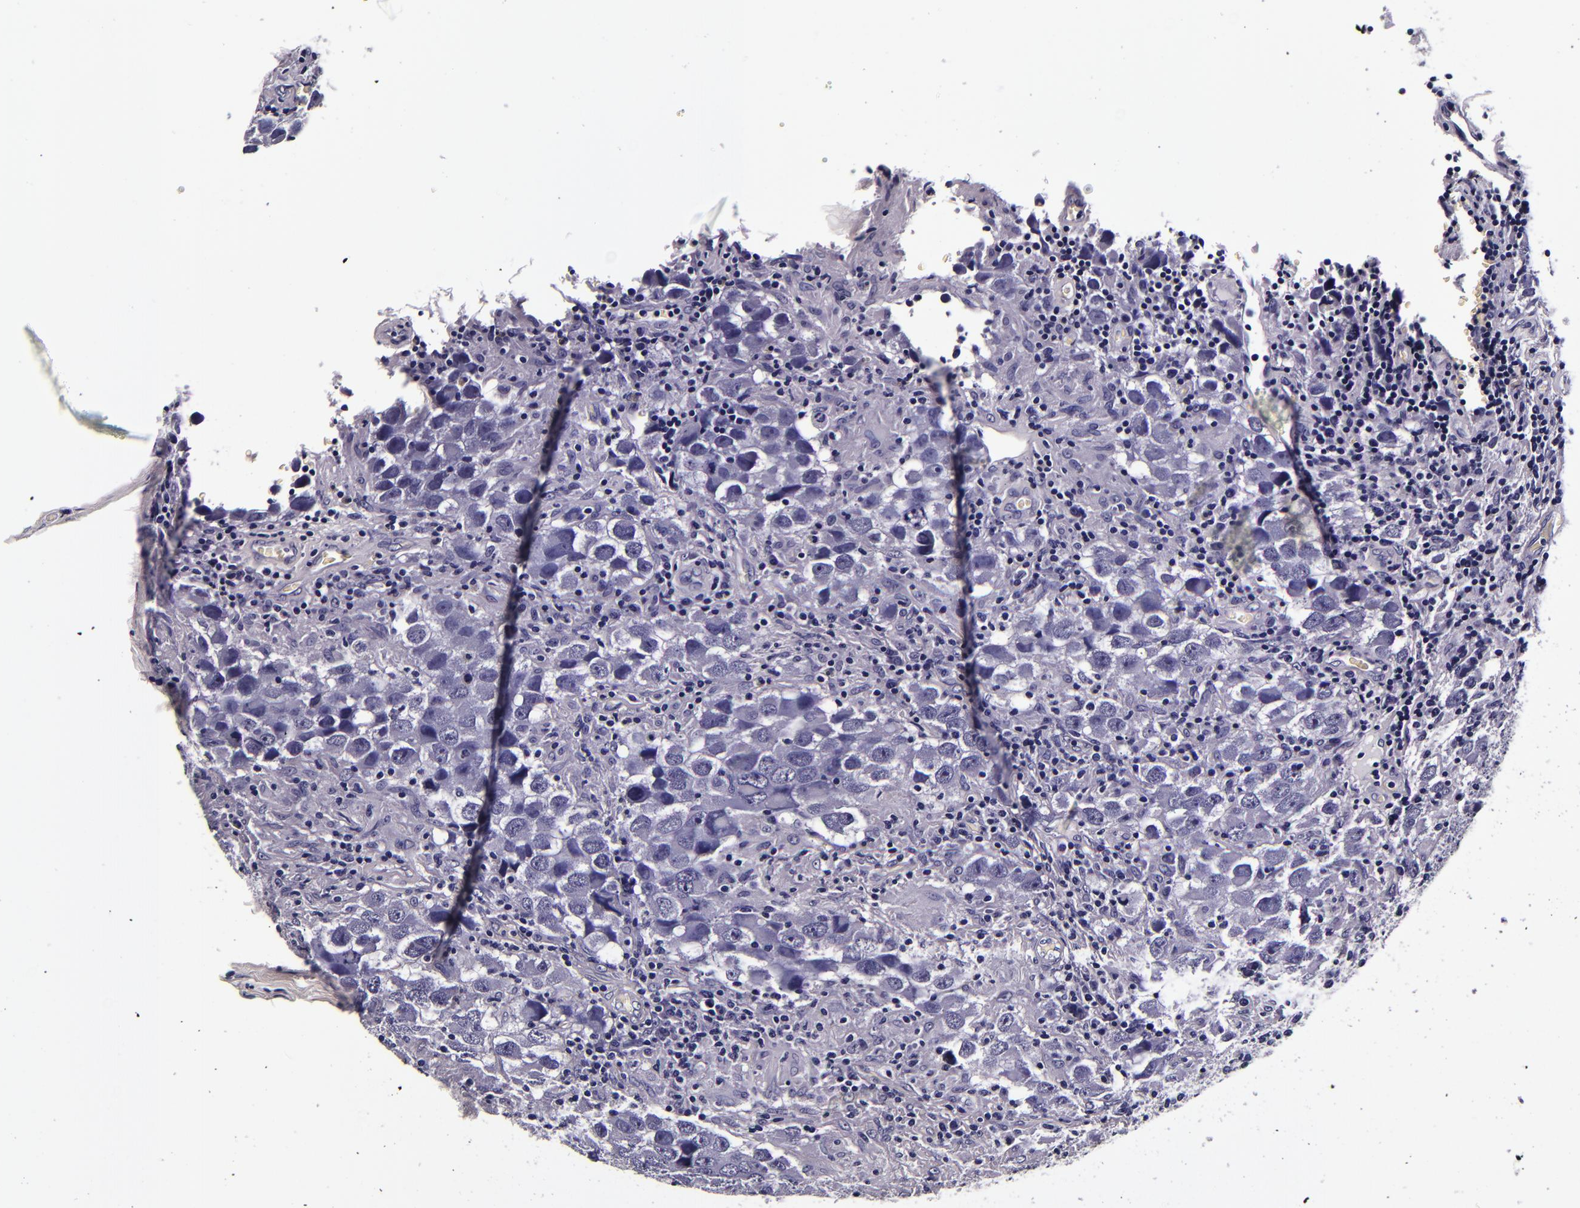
{"staining": {"intensity": "negative", "quantity": "none", "location": "none"}, "tissue": "testis cancer", "cell_type": "Tumor cells", "image_type": "cancer", "snomed": [{"axis": "morphology", "description": "Carcinoma, Embryonal, NOS"}, {"axis": "topography", "description": "Testis"}], "caption": "DAB immunohistochemical staining of testis embryonal carcinoma reveals no significant expression in tumor cells.", "gene": "FBN1", "patient": {"sex": "male", "age": 21}}